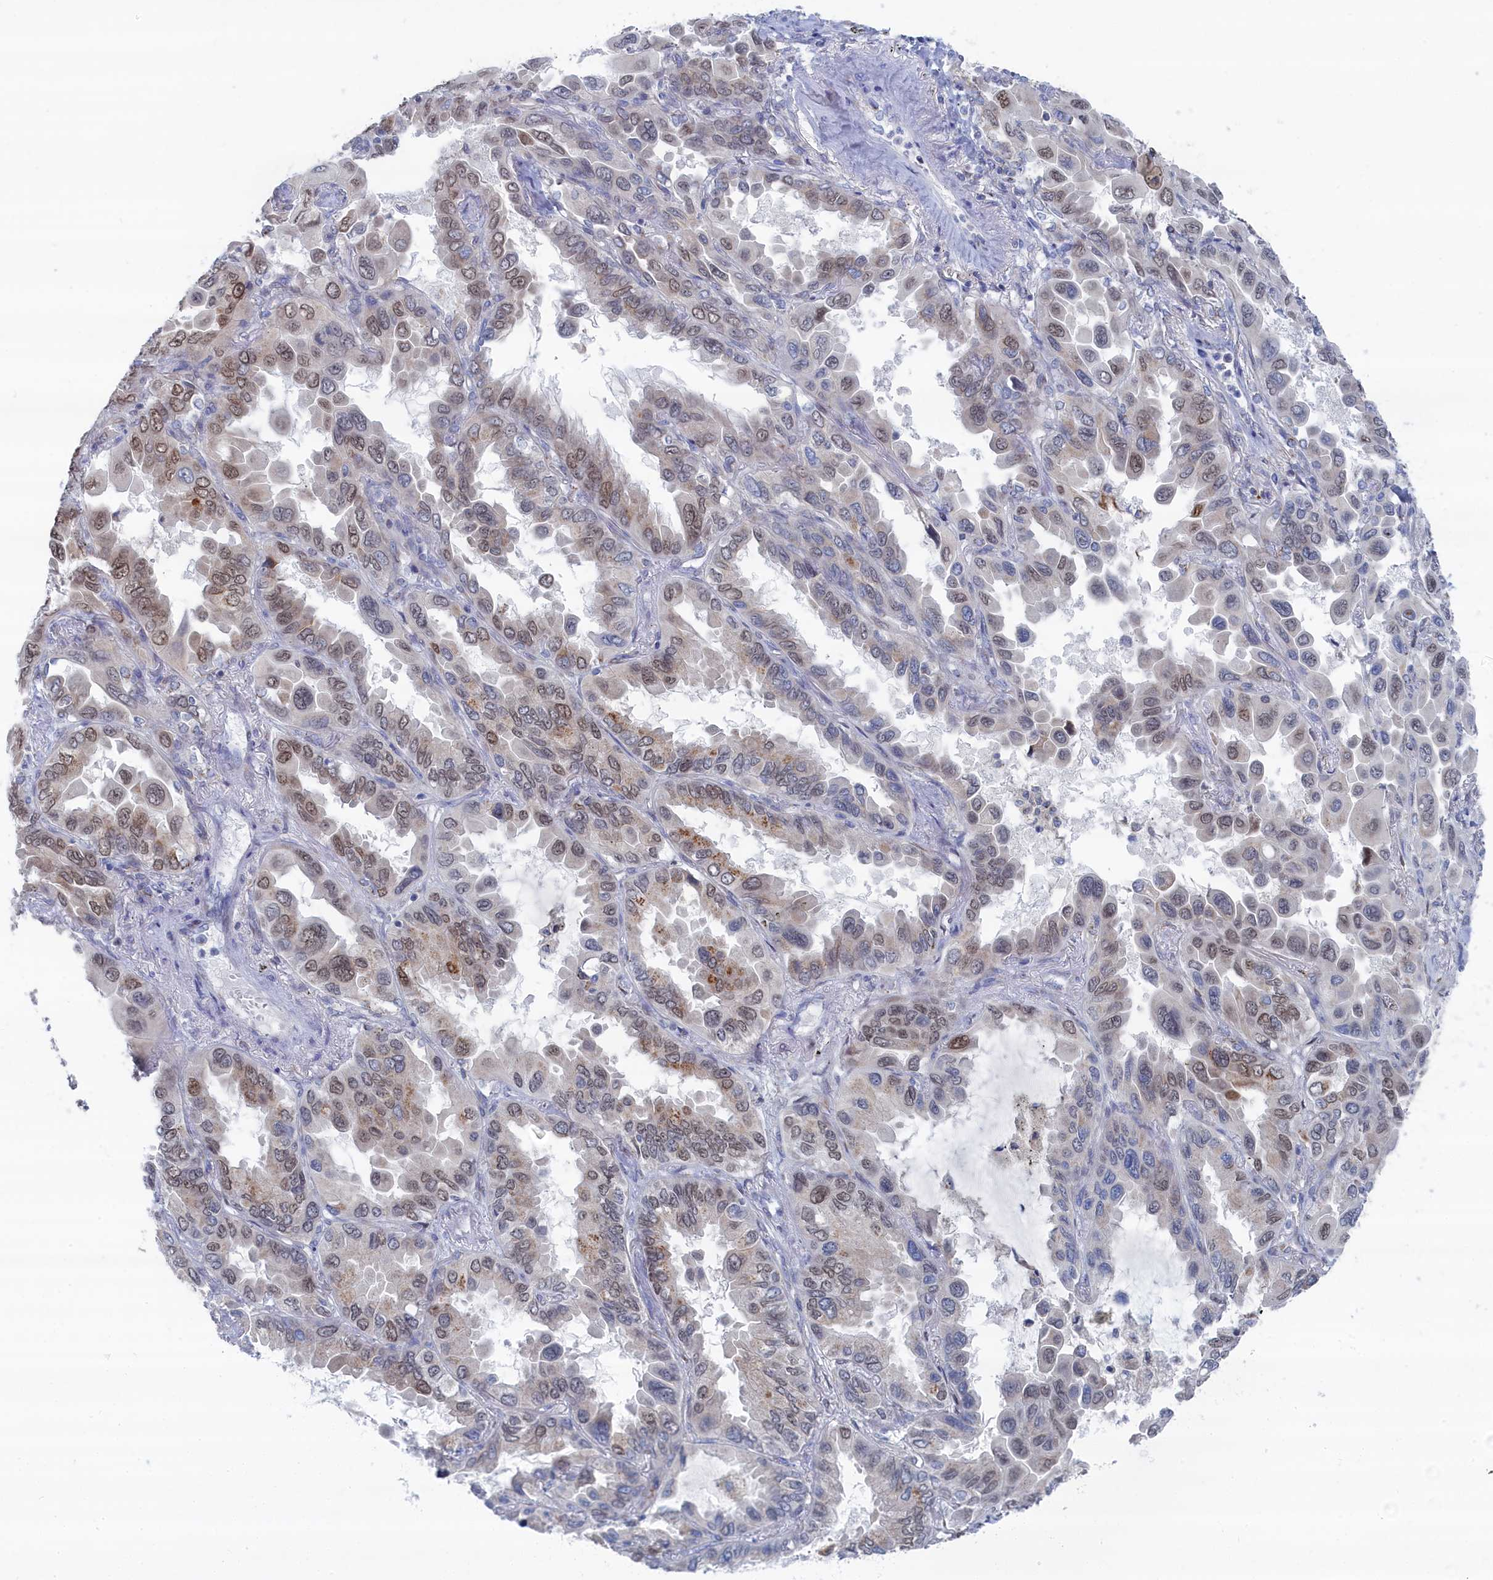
{"staining": {"intensity": "moderate", "quantity": "25%-75%", "location": "nuclear"}, "tissue": "lung cancer", "cell_type": "Tumor cells", "image_type": "cancer", "snomed": [{"axis": "morphology", "description": "Adenocarcinoma, NOS"}, {"axis": "topography", "description": "Lung"}], "caption": "This image reveals immunohistochemistry (IHC) staining of lung cancer (adenocarcinoma), with medium moderate nuclear positivity in about 25%-75% of tumor cells.", "gene": "IRX1", "patient": {"sex": "male", "age": 64}}